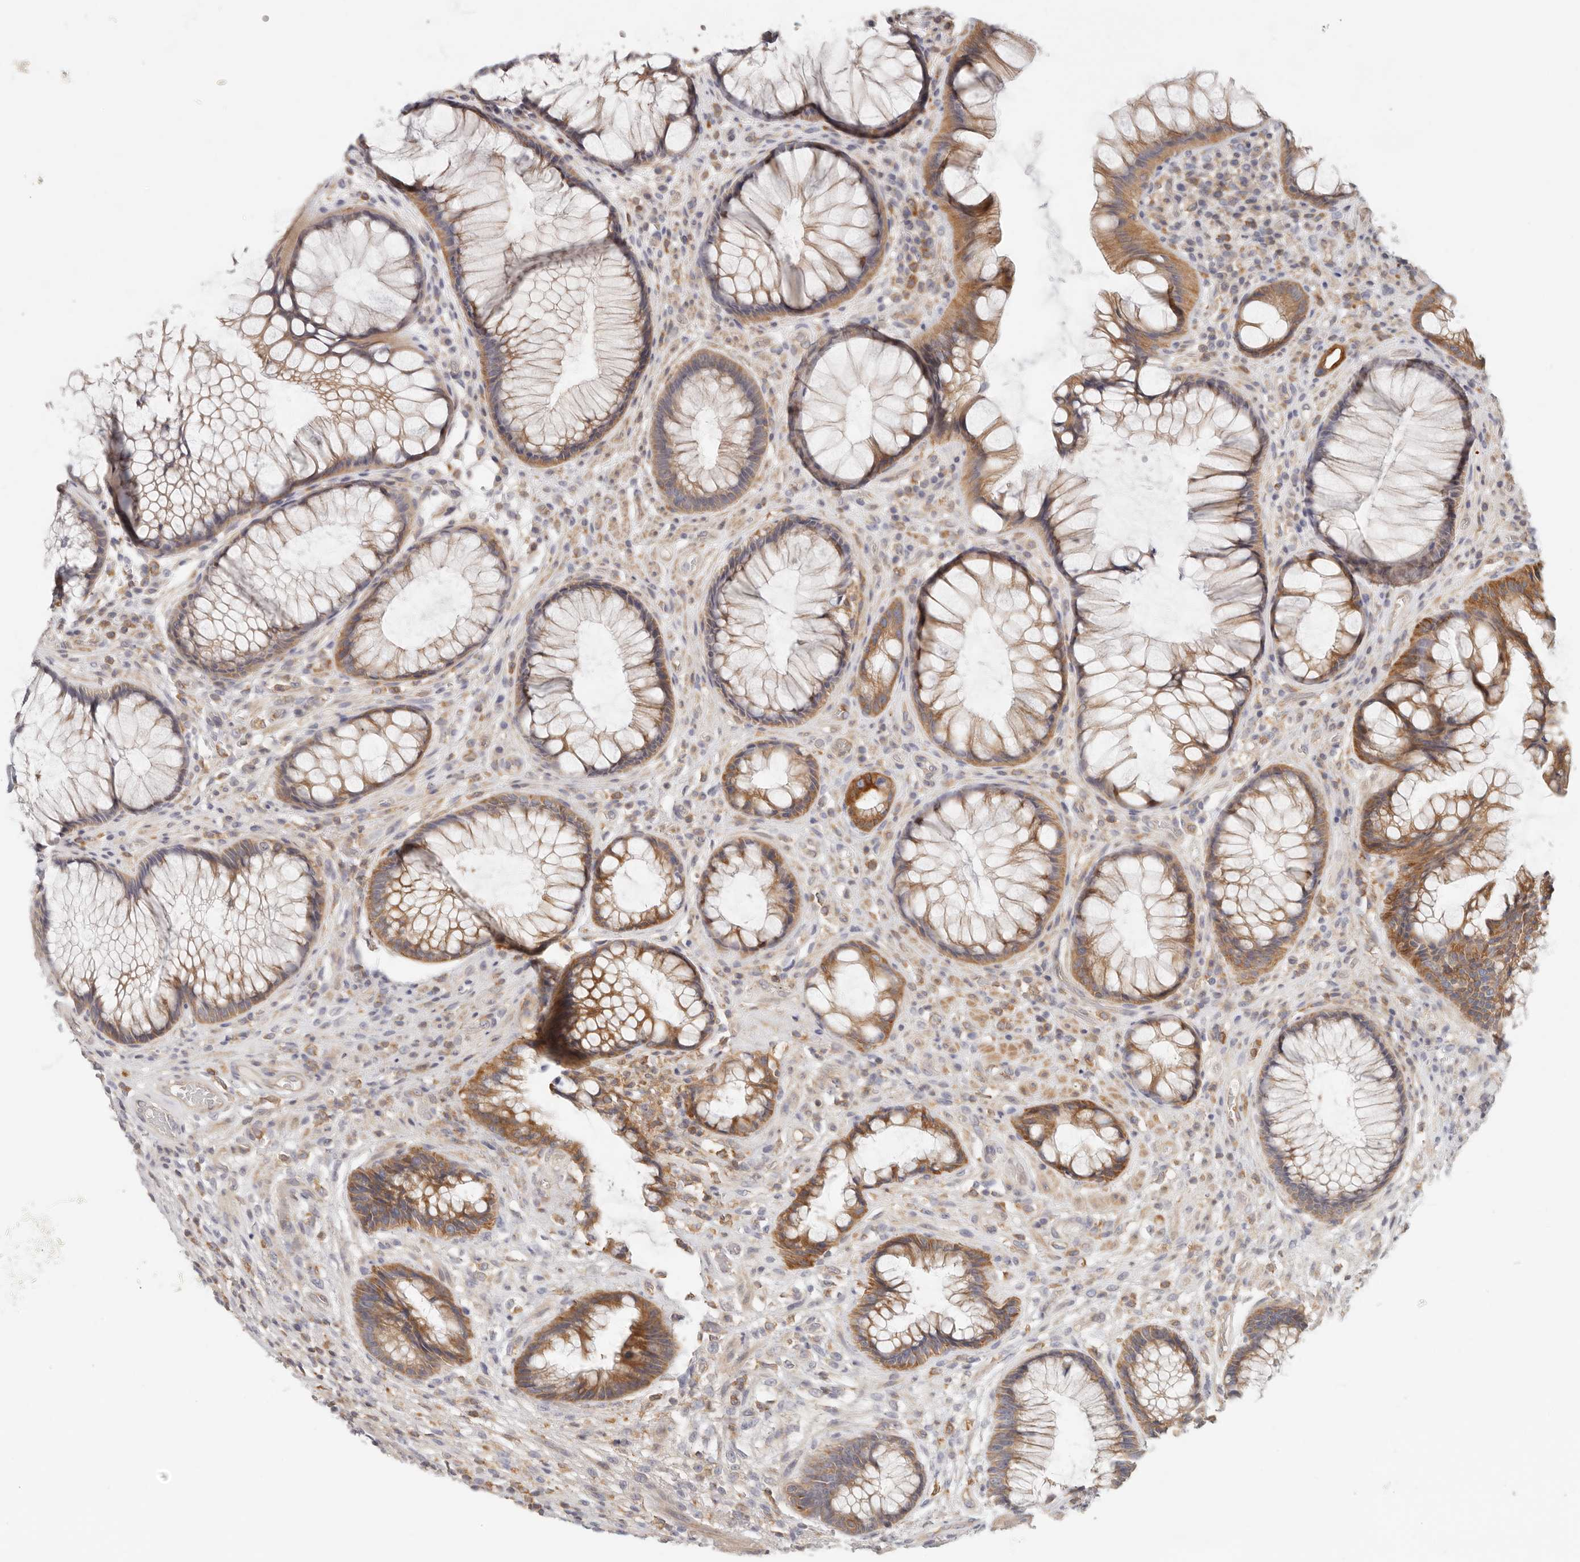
{"staining": {"intensity": "moderate", "quantity": ">75%", "location": "cytoplasmic/membranous"}, "tissue": "rectum", "cell_type": "Glandular cells", "image_type": "normal", "snomed": [{"axis": "morphology", "description": "Normal tissue, NOS"}, {"axis": "topography", "description": "Rectum"}], "caption": "Protein expression analysis of normal rectum displays moderate cytoplasmic/membranous expression in about >75% of glandular cells. The staining is performed using DAB brown chromogen to label protein expression. The nuclei are counter-stained blue using hematoxylin.", "gene": "ANXA9", "patient": {"sex": "male", "age": 51}}